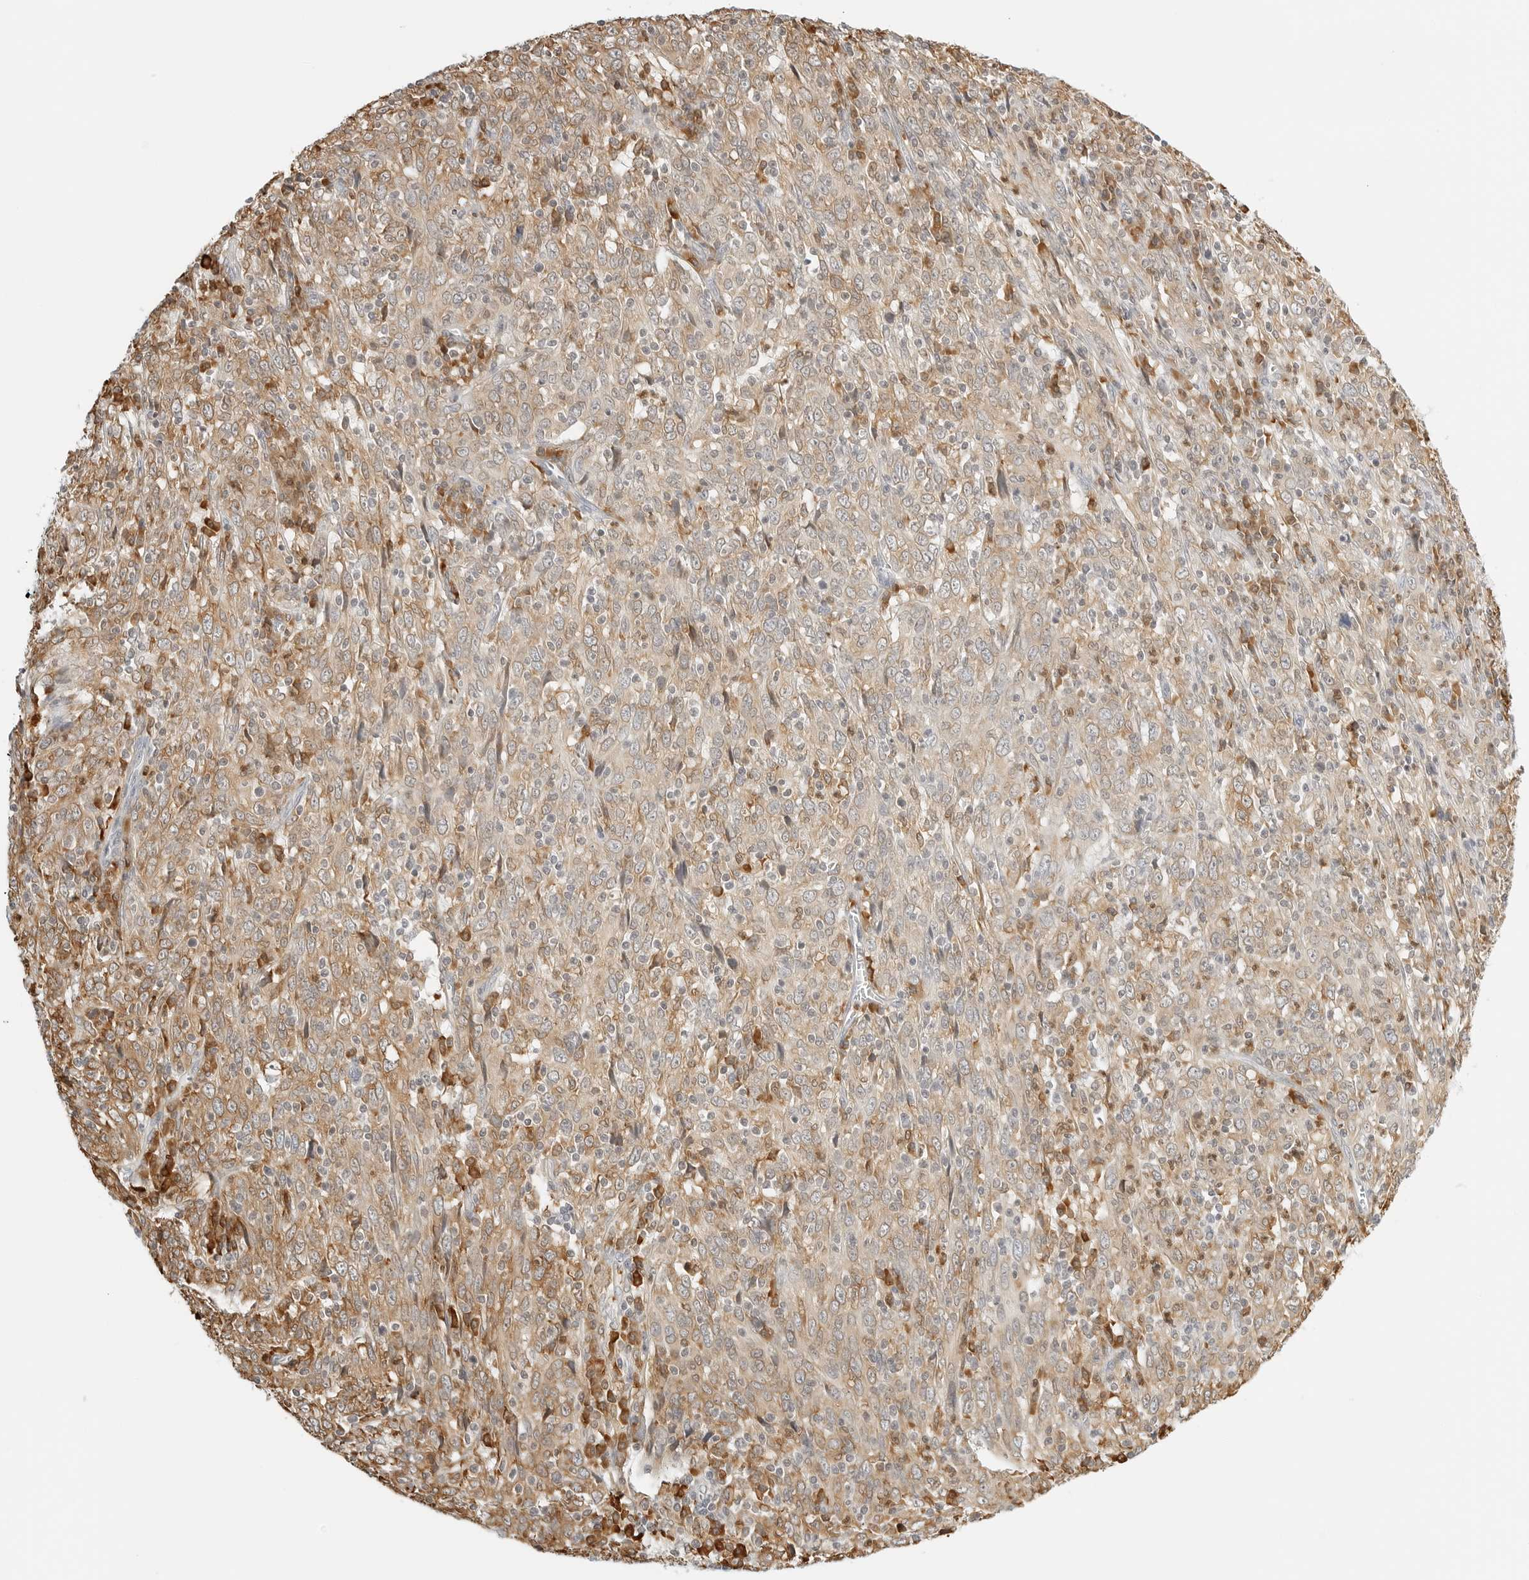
{"staining": {"intensity": "weak", "quantity": ">75%", "location": "cytoplasmic/membranous"}, "tissue": "cervical cancer", "cell_type": "Tumor cells", "image_type": "cancer", "snomed": [{"axis": "morphology", "description": "Squamous cell carcinoma, NOS"}, {"axis": "topography", "description": "Cervix"}], "caption": "IHC of human squamous cell carcinoma (cervical) demonstrates low levels of weak cytoplasmic/membranous staining in about >75% of tumor cells. The protein is stained brown, and the nuclei are stained in blue (DAB (3,3'-diaminobenzidine) IHC with brightfield microscopy, high magnification).", "gene": "THEM4", "patient": {"sex": "female", "age": 46}}